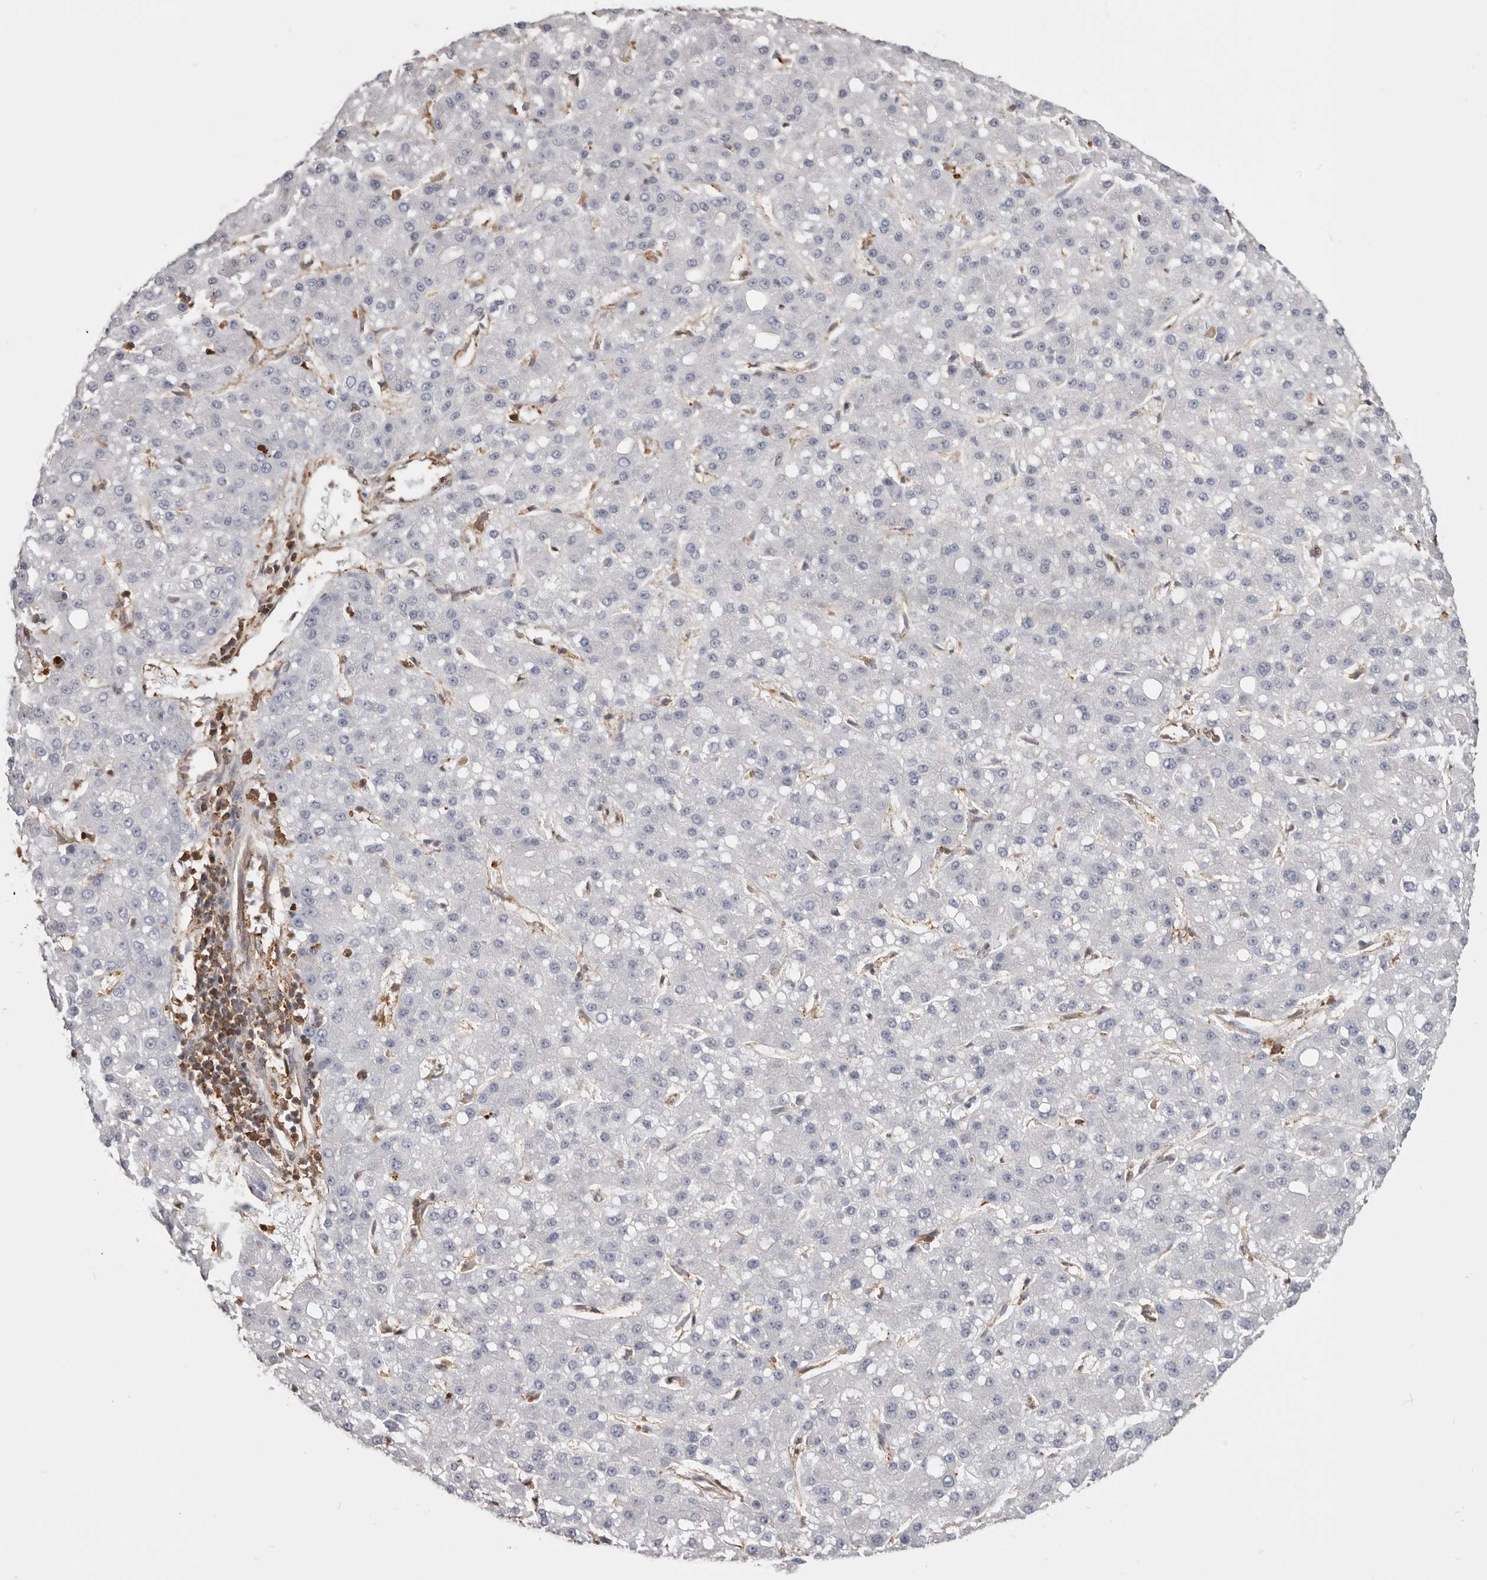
{"staining": {"intensity": "negative", "quantity": "none", "location": "none"}, "tissue": "liver cancer", "cell_type": "Tumor cells", "image_type": "cancer", "snomed": [{"axis": "morphology", "description": "Carcinoma, Hepatocellular, NOS"}, {"axis": "topography", "description": "Liver"}], "caption": "Tumor cells are negative for protein expression in human liver cancer (hepatocellular carcinoma). (Immunohistochemistry, brightfield microscopy, high magnification).", "gene": "PKM", "patient": {"sex": "male", "age": 67}}